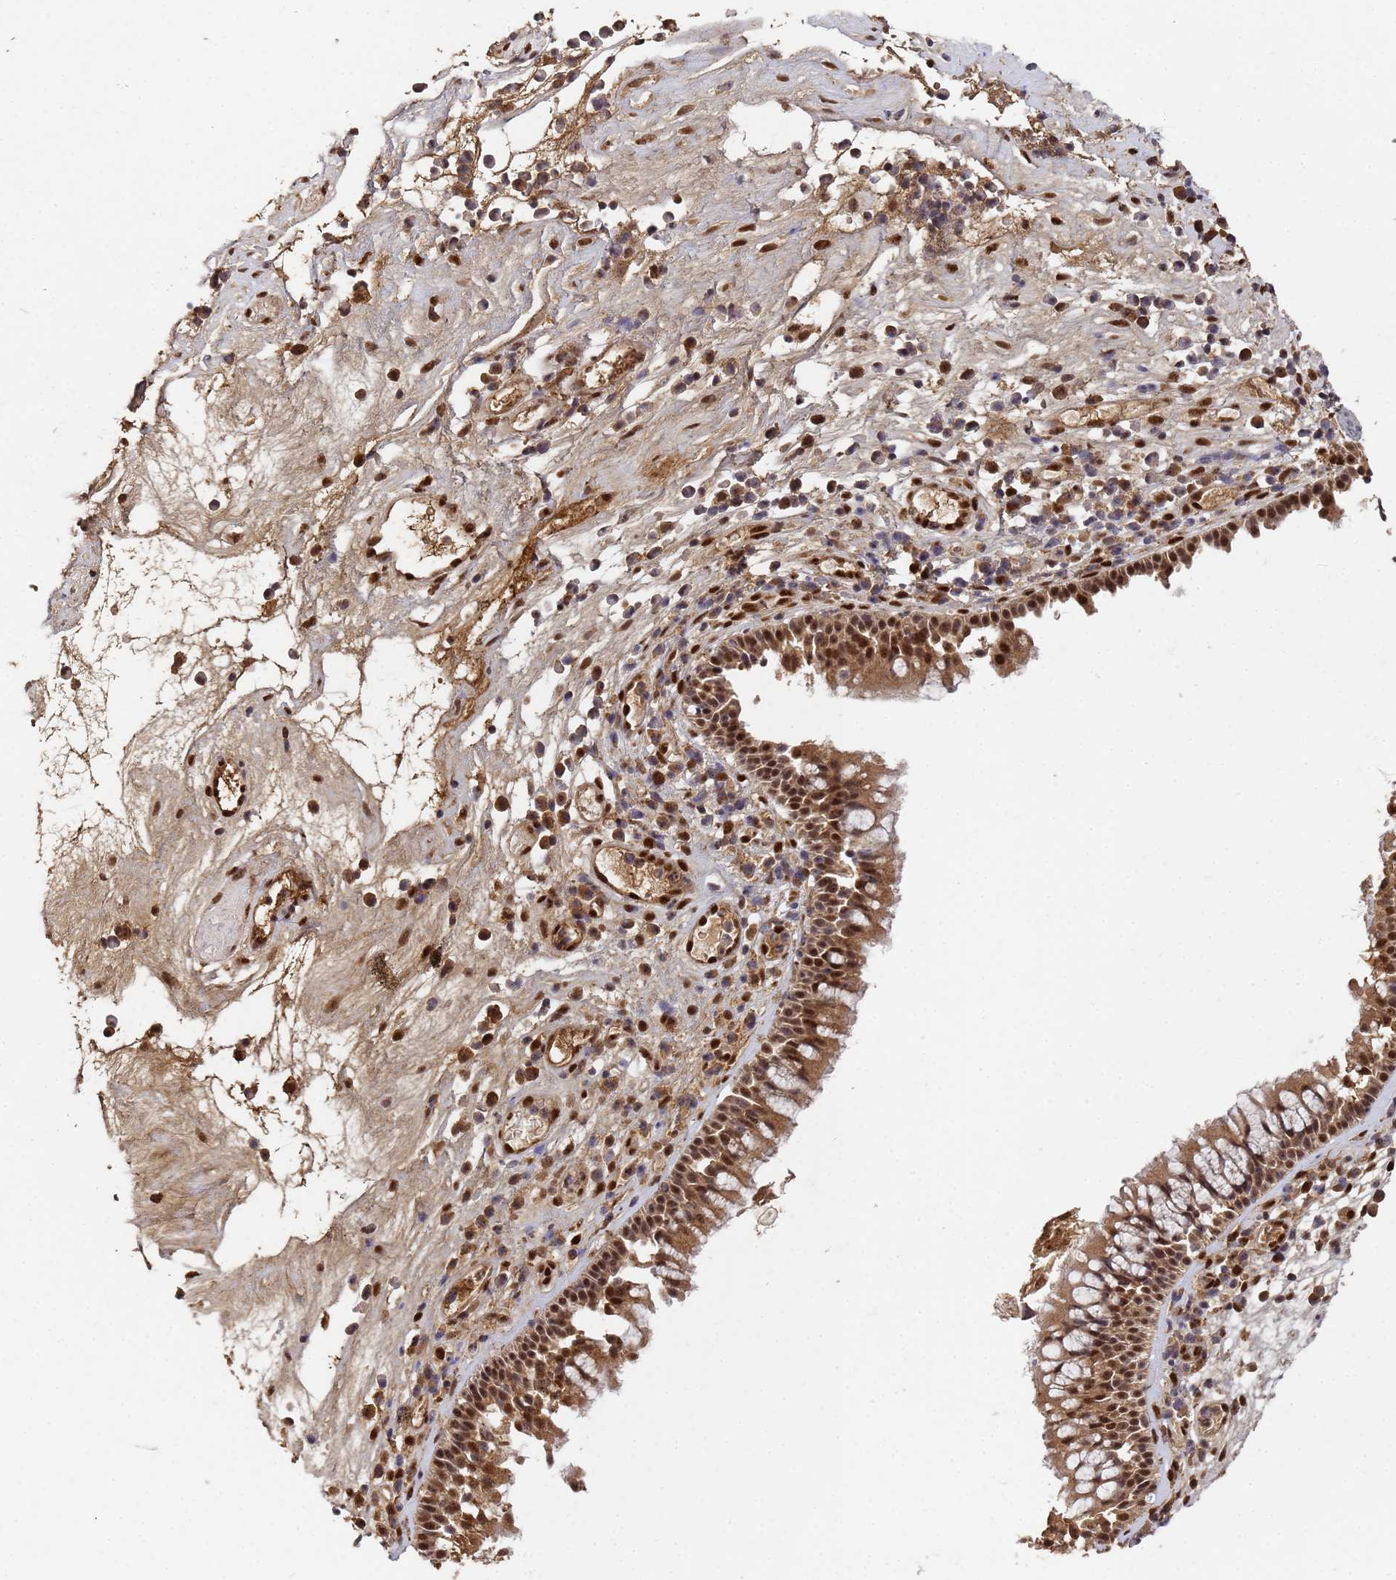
{"staining": {"intensity": "strong", "quantity": ">75%", "location": "cytoplasmic/membranous,nuclear"}, "tissue": "nasopharynx", "cell_type": "Respiratory epithelial cells", "image_type": "normal", "snomed": [{"axis": "morphology", "description": "Normal tissue, NOS"}, {"axis": "morphology", "description": "Inflammation, NOS"}, {"axis": "morphology", "description": "Malignant melanoma, Metastatic site"}, {"axis": "topography", "description": "Nasopharynx"}], "caption": "Immunohistochemistry (IHC) of benign nasopharynx displays high levels of strong cytoplasmic/membranous,nuclear staining in about >75% of respiratory epithelial cells.", "gene": "SECISBP2", "patient": {"sex": "male", "age": 70}}